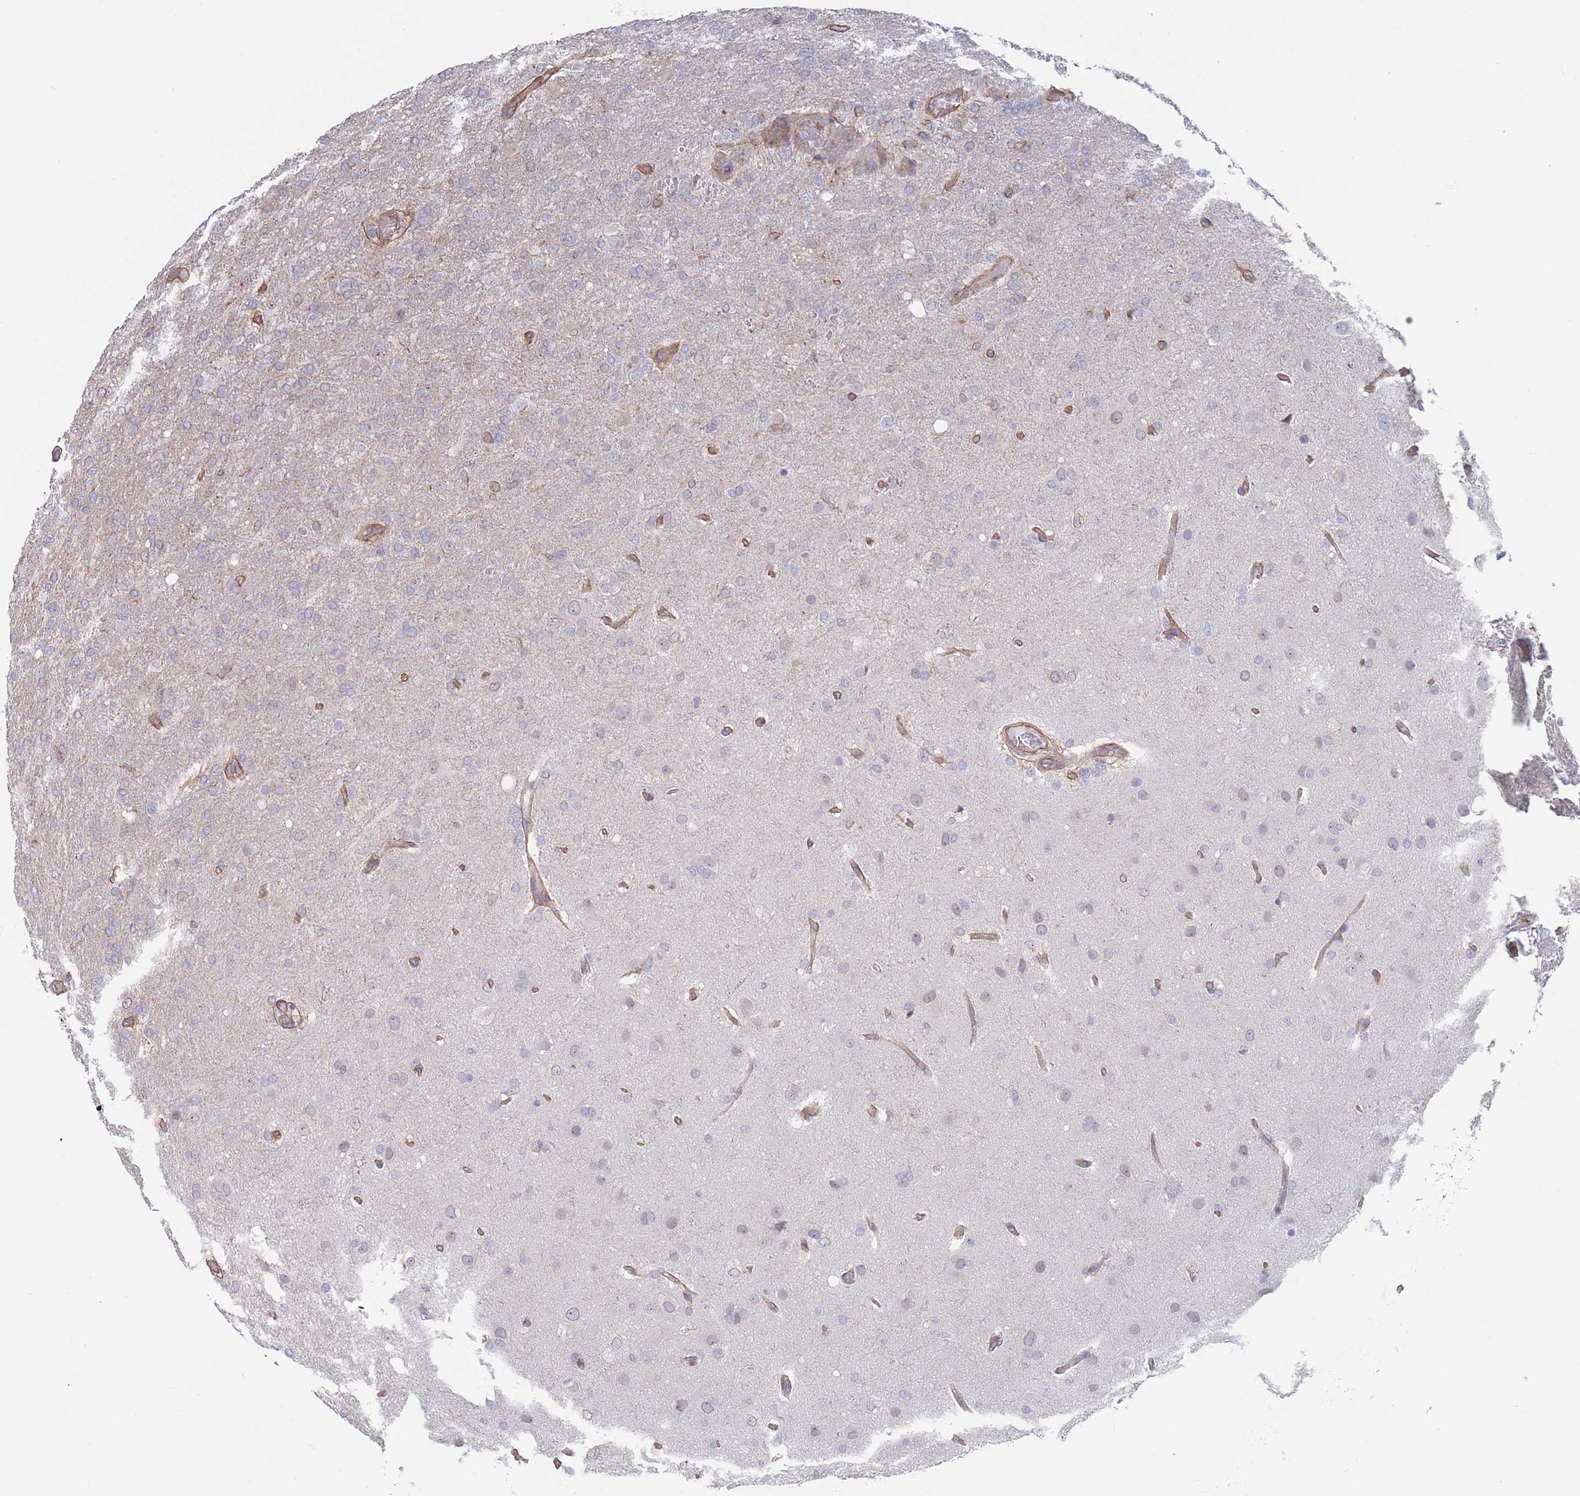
{"staining": {"intensity": "negative", "quantity": "none", "location": "none"}, "tissue": "glioma", "cell_type": "Tumor cells", "image_type": "cancer", "snomed": [{"axis": "morphology", "description": "Glioma, malignant, High grade"}, {"axis": "topography", "description": "Brain"}], "caption": "High magnification brightfield microscopy of glioma stained with DAB (3,3'-diaminobenzidine) (brown) and counterstained with hematoxylin (blue): tumor cells show no significant positivity.", "gene": "SLC1A6", "patient": {"sex": "female", "age": 74}}